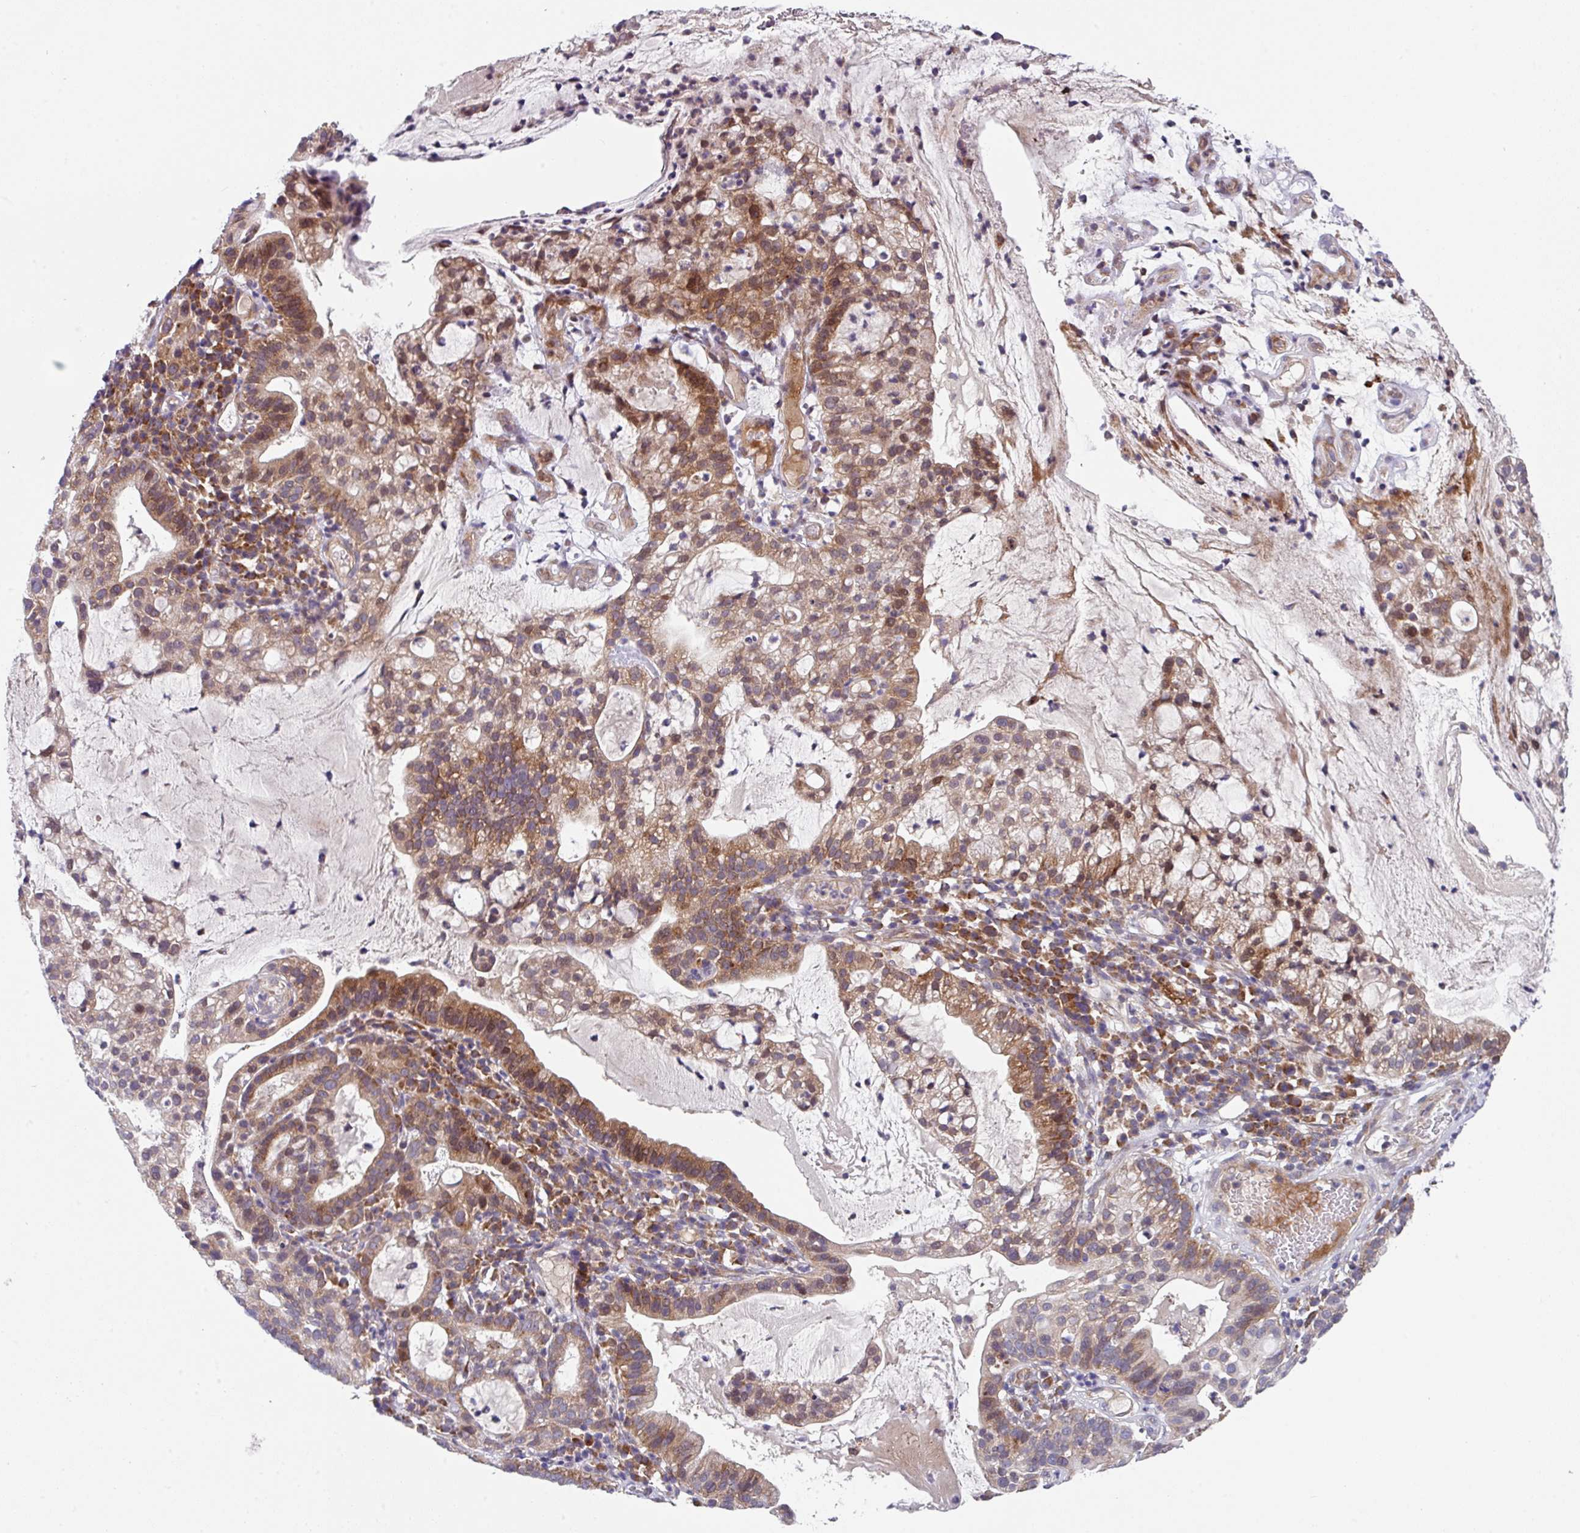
{"staining": {"intensity": "moderate", "quantity": ">75%", "location": "cytoplasmic/membranous"}, "tissue": "cervical cancer", "cell_type": "Tumor cells", "image_type": "cancer", "snomed": [{"axis": "morphology", "description": "Adenocarcinoma, NOS"}, {"axis": "topography", "description": "Cervix"}], "caption": "This photomicrograph shows immunohistochemistry (IHC) staining of human cervical cancer, with medium moderate cytoplasmic/membranous staining in approximately >75% of tumor cells.", "gene": "EIF4B", "patient": {"sex": "female", "age": 41}}